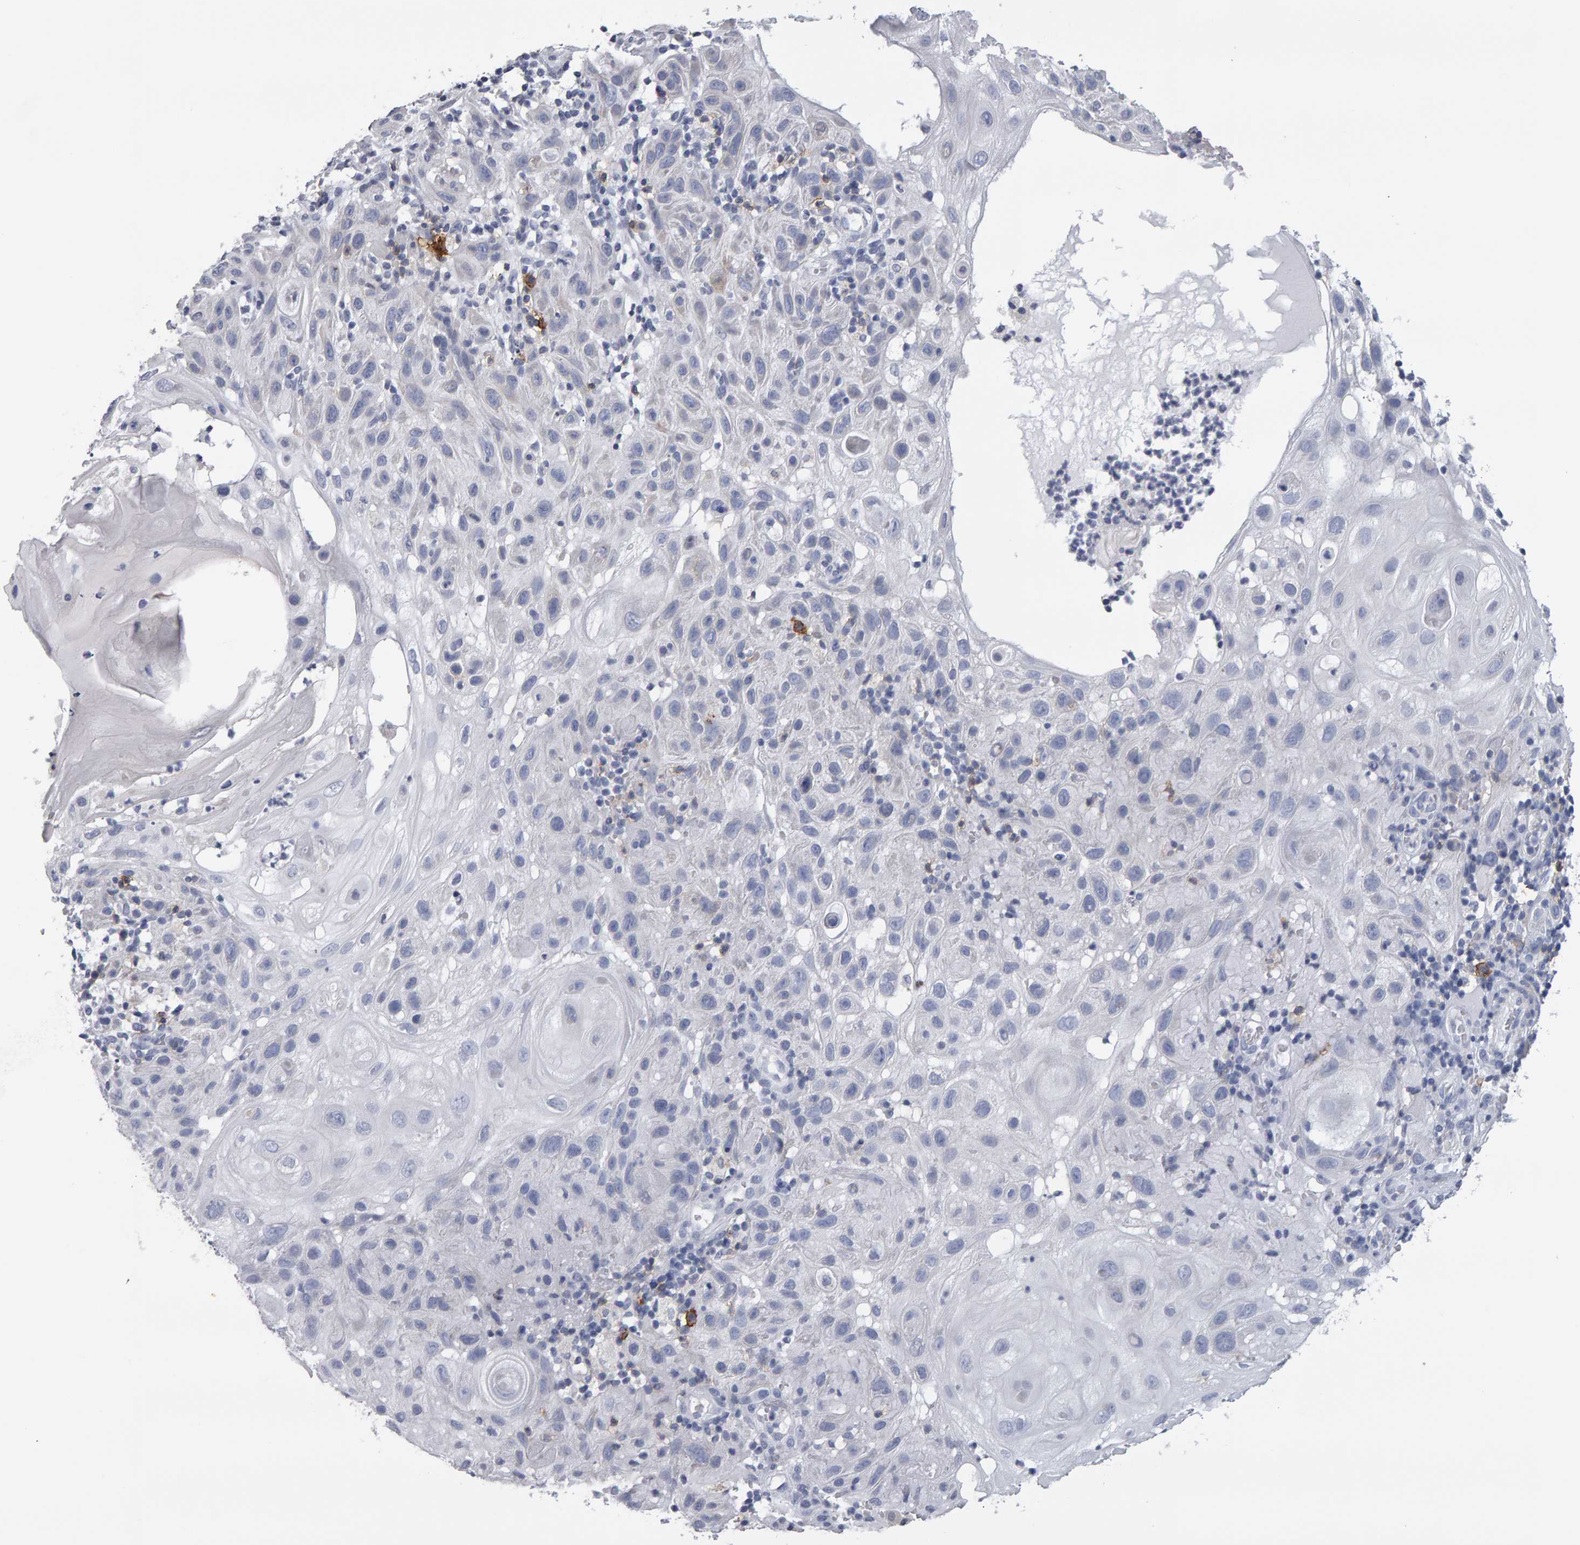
{"staining": {"intensity": "negative", "quantity": "none", "location": "none"}, "tissue": "skin cancer", "cell_type": "Tumor cells", "image_type": "cancer", "snomed": [{"axis": "morphology", "description": "Squamous cell carcinoma, NOS"}, {"axis": "topography", "description": "Skin"}], "caption": "The immunohistochemistry micrograph has no significant staining in tumor cells of squamous cell carcinoma (skin) tissue. The staining was performed using DAB to visualize the protein expression in brown, while the nuclei were stained in blue with hematoxylin (Magnification: 20x).", "gene": "CD38", "patient": {"sex": "female", "age": 96}}